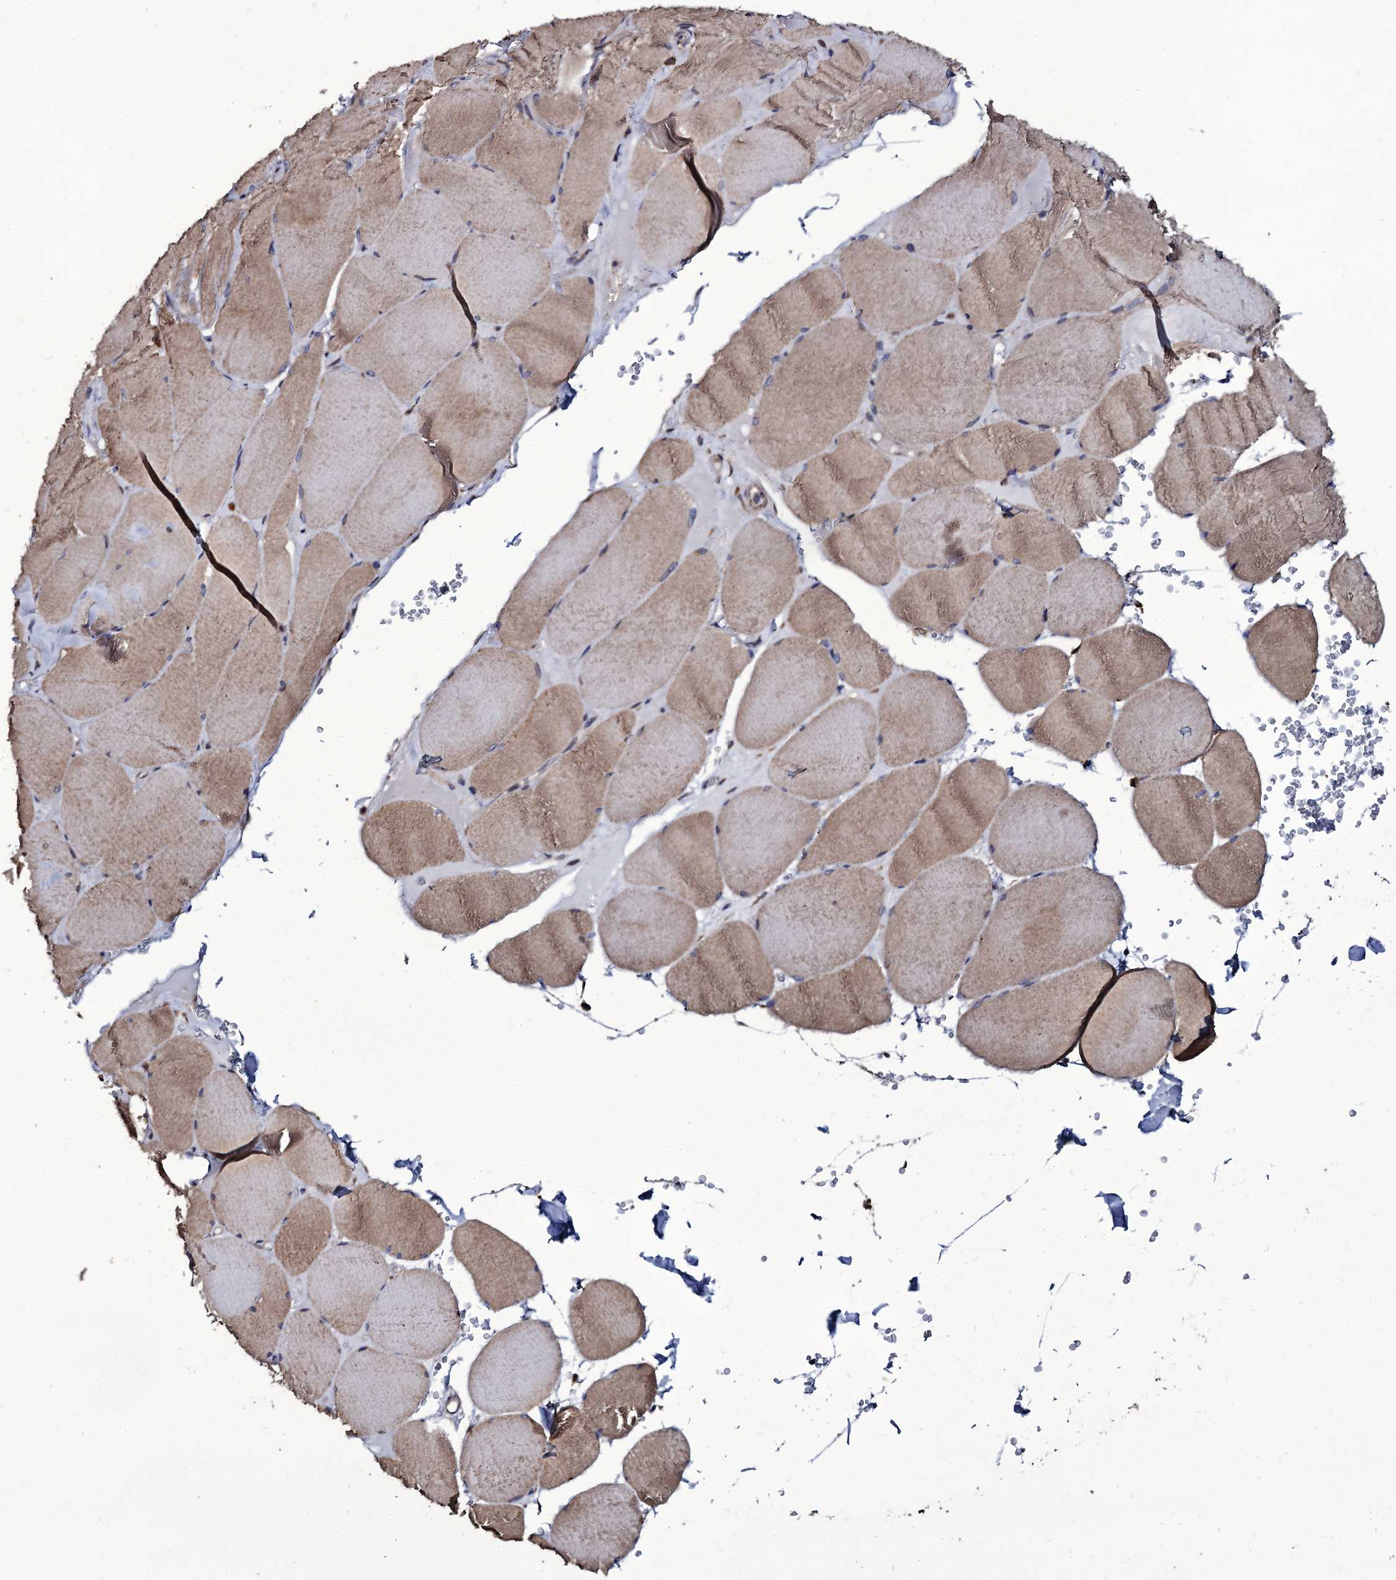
{"staining": {"intensity": "moderate", "quantity": ">75%", "location": "cytoplasmic/membranous"}, "tissue": "skeletal muscle", "cell_type": "Myocytes", "image_type": "normal", "snomed": [{"axis": "morphology", "description": "Normal tissue, NOS"}, {"axis": "topography", "description": "Skeletal muscle"}, {"axis": "topography", "description": "Head-Neck"}], "caption": "Brown immunohistochemical staining in benign human skeletal muscle reveals moderate cytoplasmic/membranous staining in about >75% of myocytes.", "gene": "TTC23", "patient": {"sex": "male", "age": 66}}